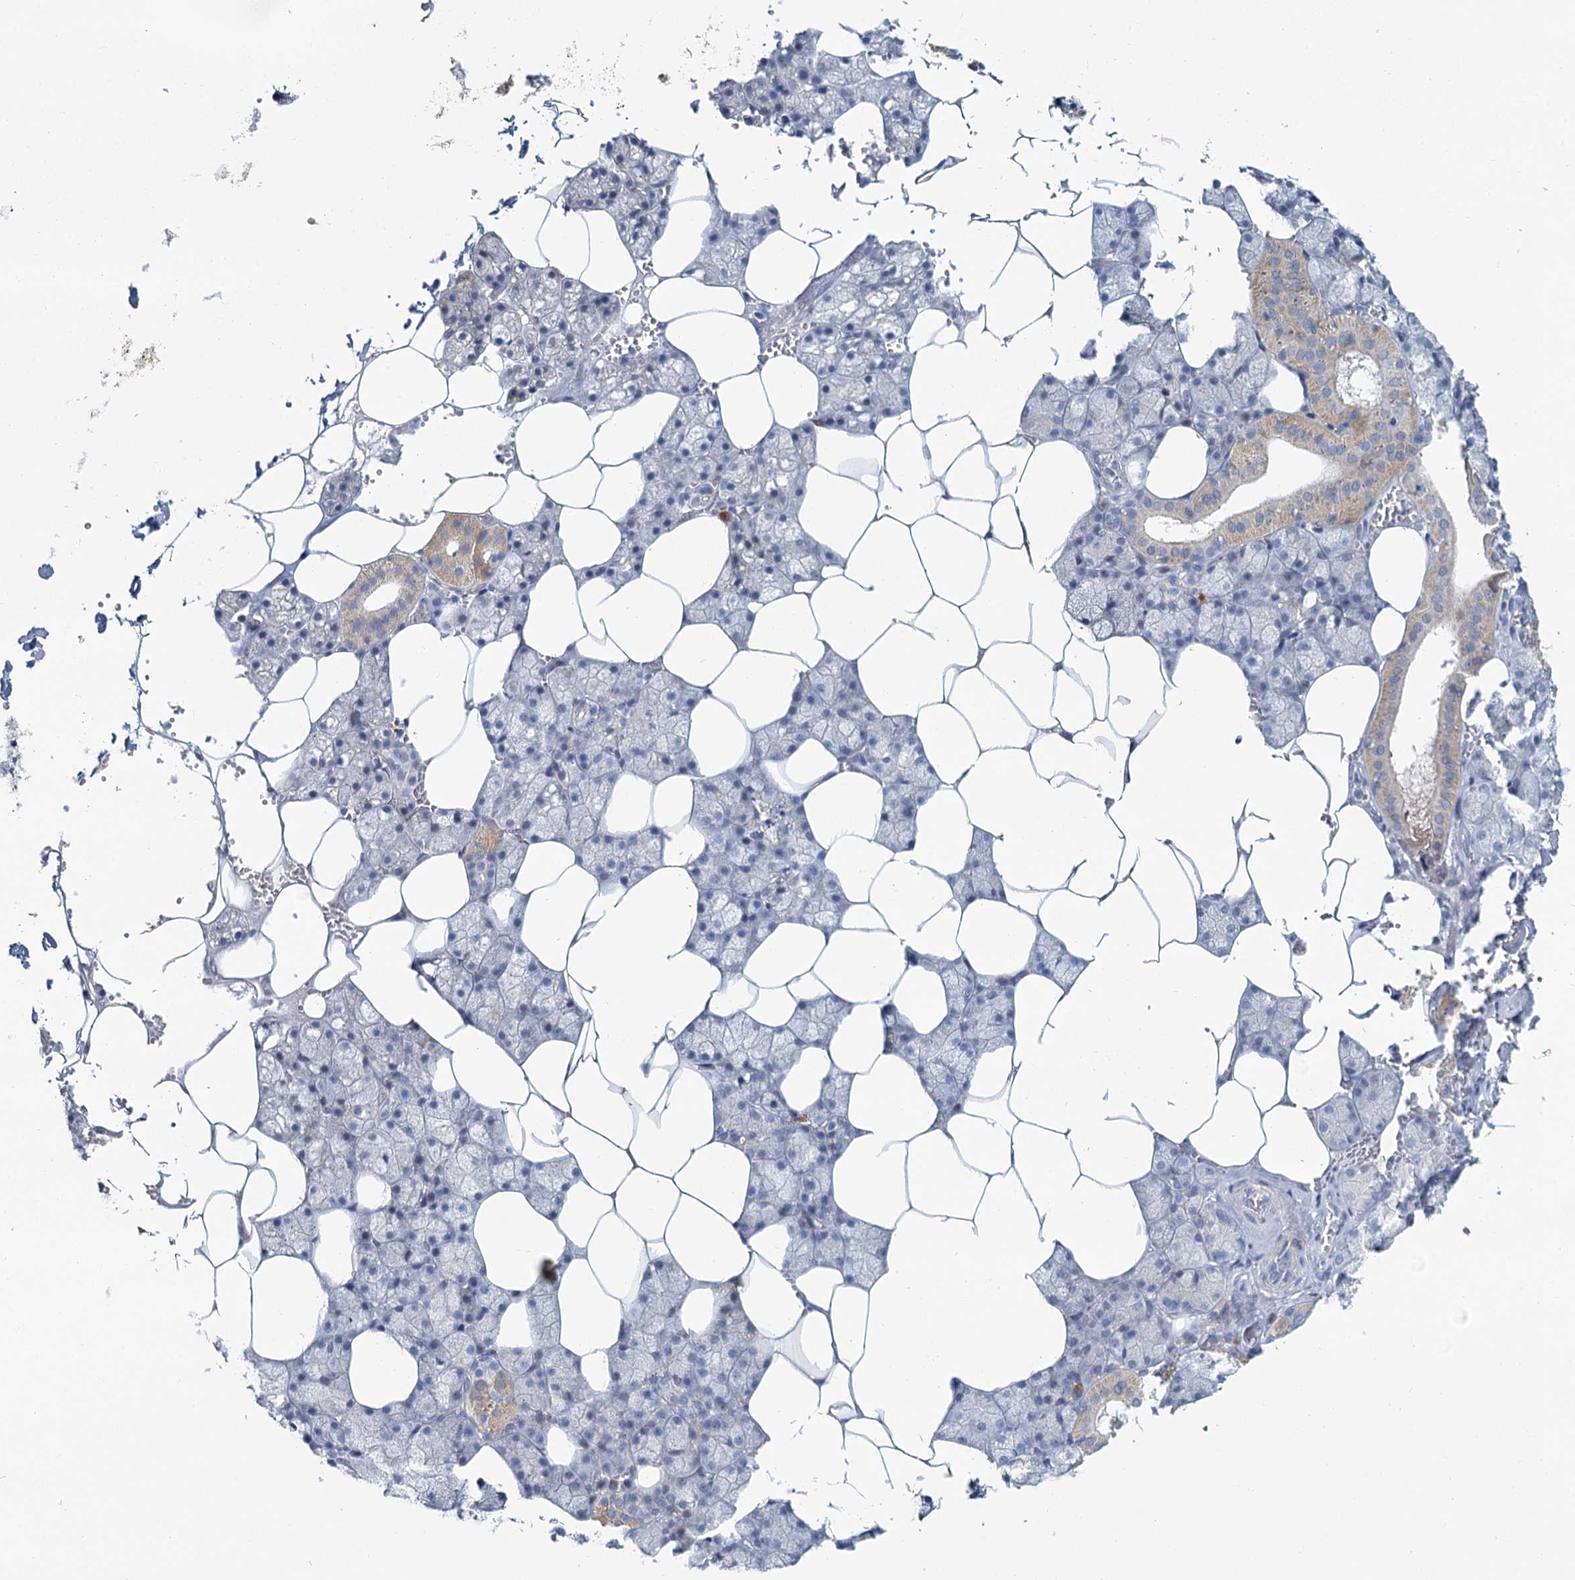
{"staining": {"intensity": "moderate", "quantity": "<25%", "location": "cytoplasmic/membranous"}, "tissue": "salivary gland", "cell_type": "Glandular cells", "image_type": "normal", "snomed": [{"axis": "morphology", "description": "Normal tissue, NOS"}, {"axis": "topography", "description": "Salivary gland"}], "caption": "Immunohistochemical staining of benign human salivary gland exhibits moderate cytoplasmic/membranous protein staining in about <25% of glandular cells.", "gene": "ACRBP", "patient": {"sex": "male", "age": 62}}